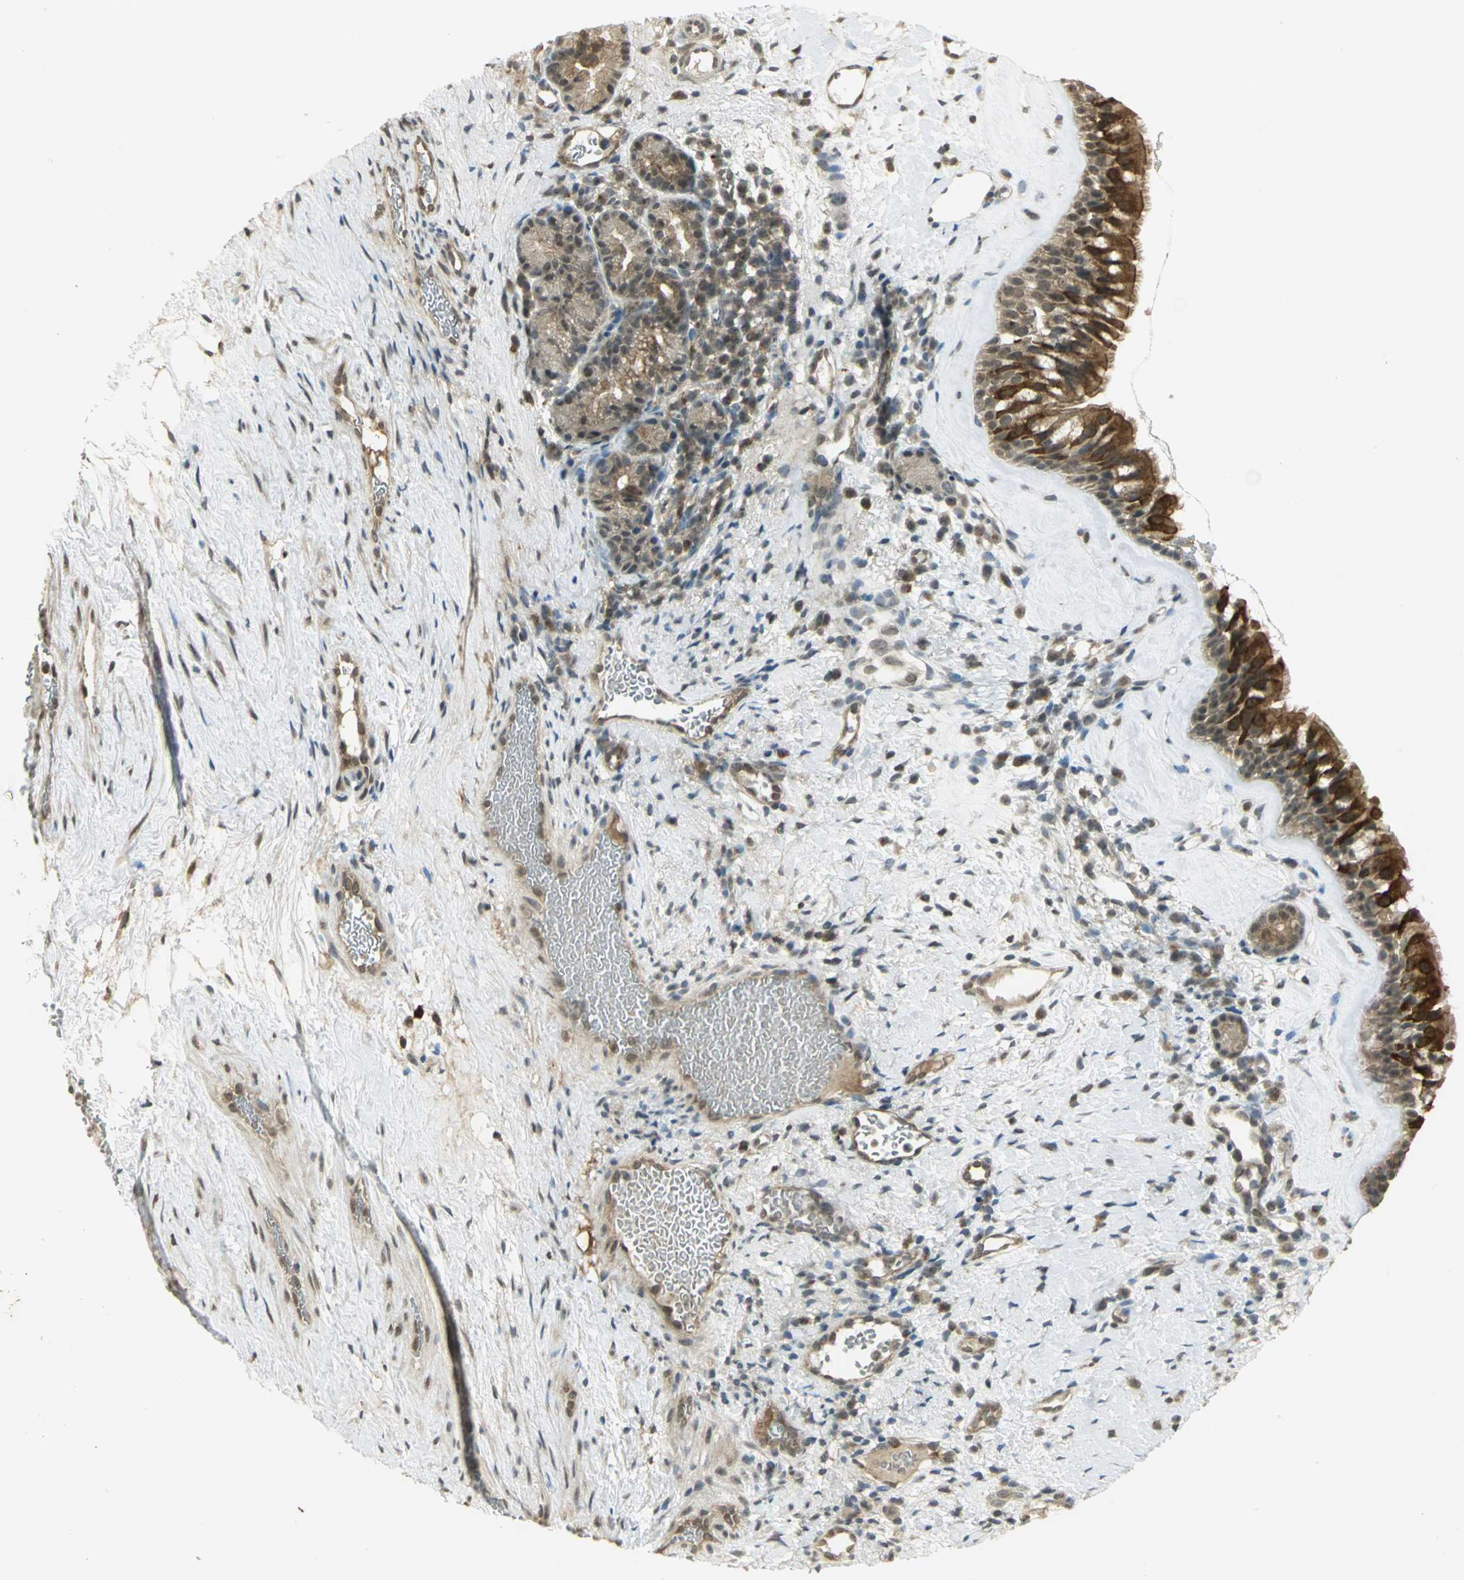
{"staining": {"intensity": "strong", "quantity": ">75%", "location": "cytoplasmic/membranous"}, "tissue": "nasopharynx", "cell_type": "Respiratory epithelial cells", "image_type": "normal", "snomed": [{"axis": "morphology", "description": "Normal tissue, NOS"}, {"axis": "morphology", "description": "Inflammation, NOS"}, {"axis": "topography", "description": "Nasopharynx"}], "caption": "Immunohistochemistry (IHC) of unremarkable human nasopharynx displays high levels of strong cytoplasmic/membranous staining in approximately >75% of respiratory epithelial cells. The protein of interest is shown in brown color, while the nuclei are stained blue.", "gene": "CDC34", "patient": {"sex": "female", "age": 55}}